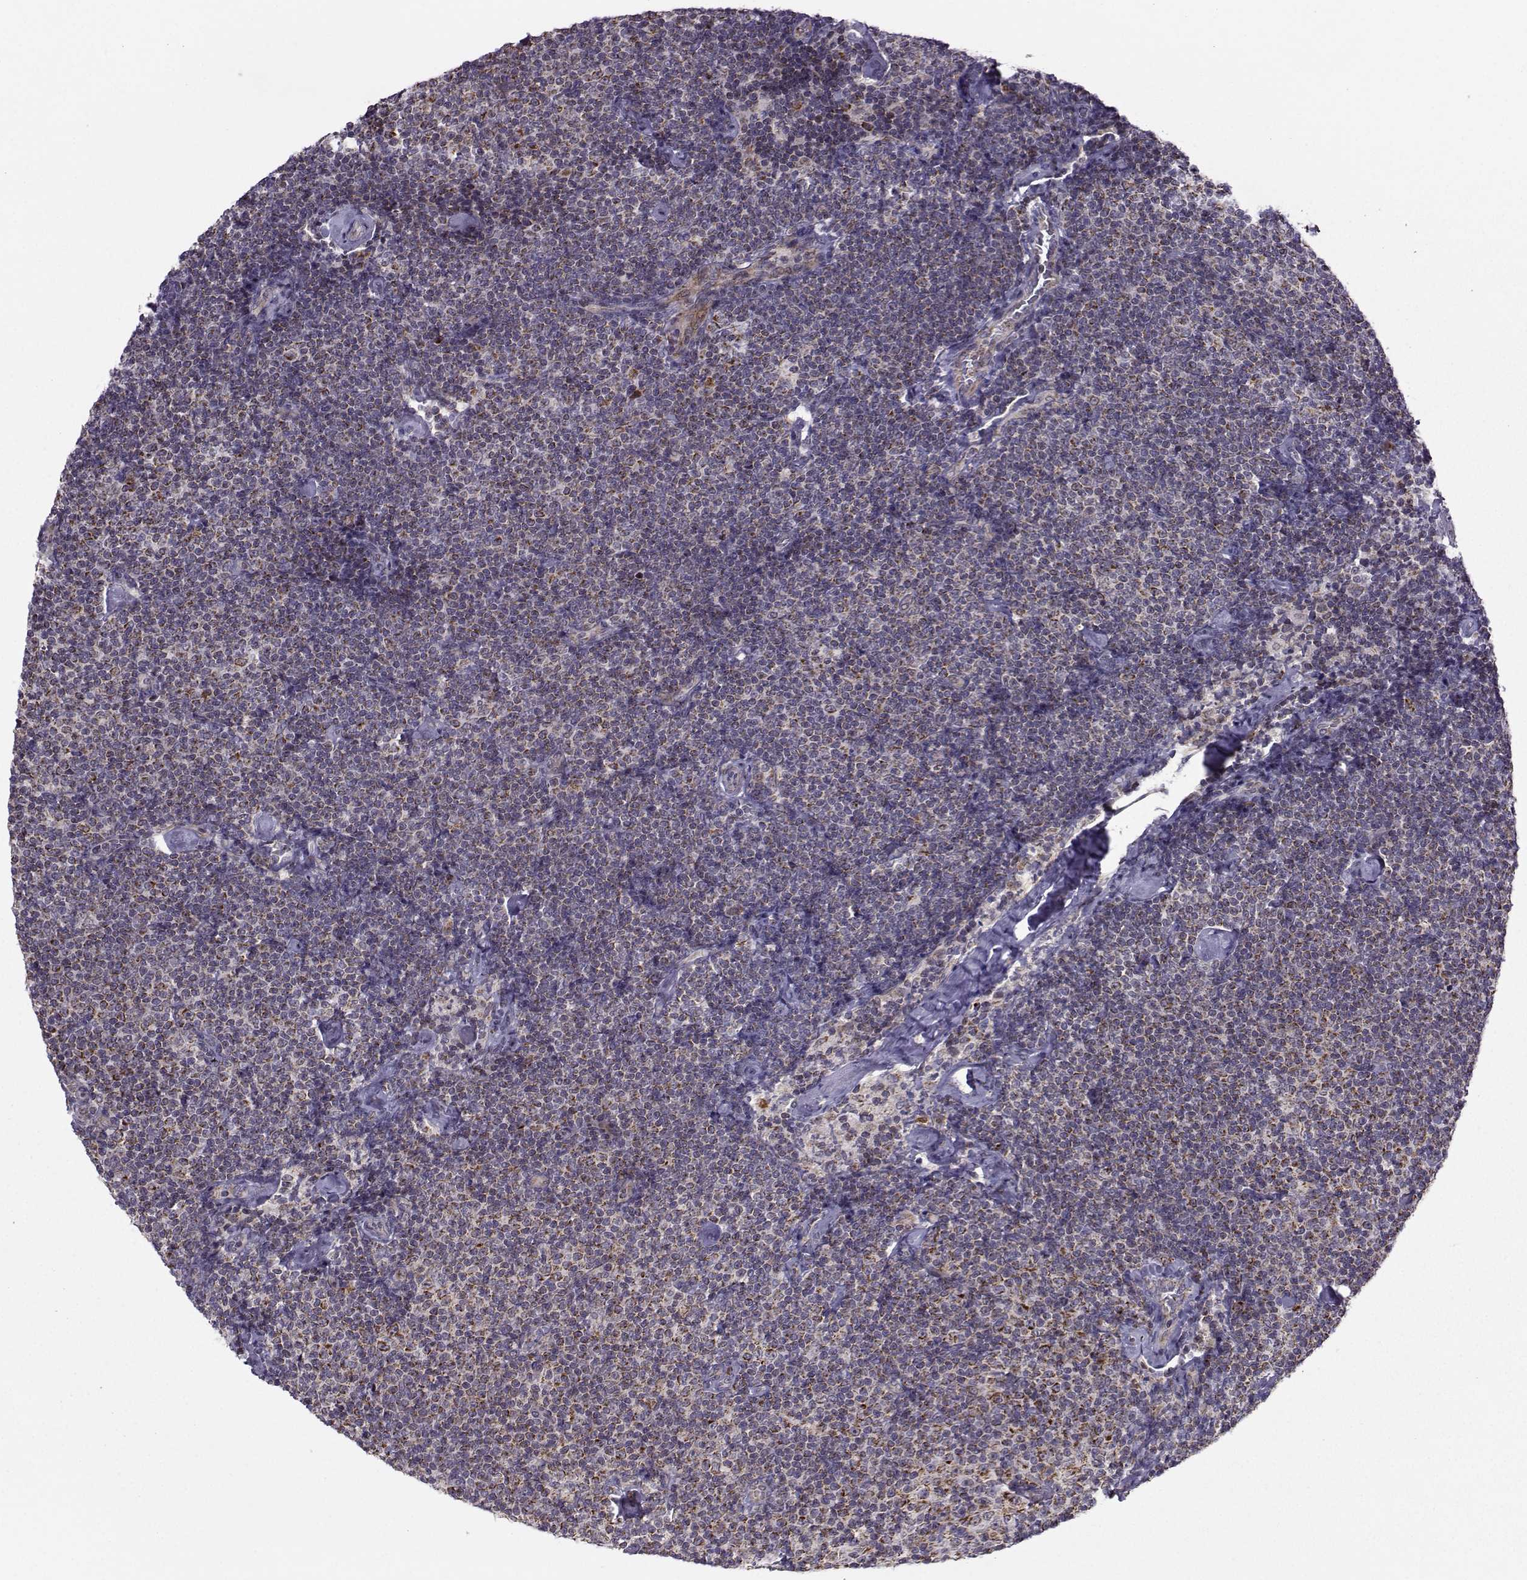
{"staining": {"intensity": "moderate", "quantity": "<25%", "location": "cytoplasmic/membranous"}, "tissue": "lymphoma", "cell_type": "Tumor cells", "image_type": "cancer", "snomed": [{"axis": "morphology", "description": "Malignant lymphoma, non-Hodgkin's type, Low grade"}, {"axis": "topography", "description": "Lymph node"}], "caption": "Lymphoma tissue shows moderate cytoplasmic/membranous staining in approximately <25% of tumor cells The protein of interest is shown in brown color, while the nuclei are stained blue.", "gene": "NECAB3", "patient": {"sex": "male", "age": 81}}